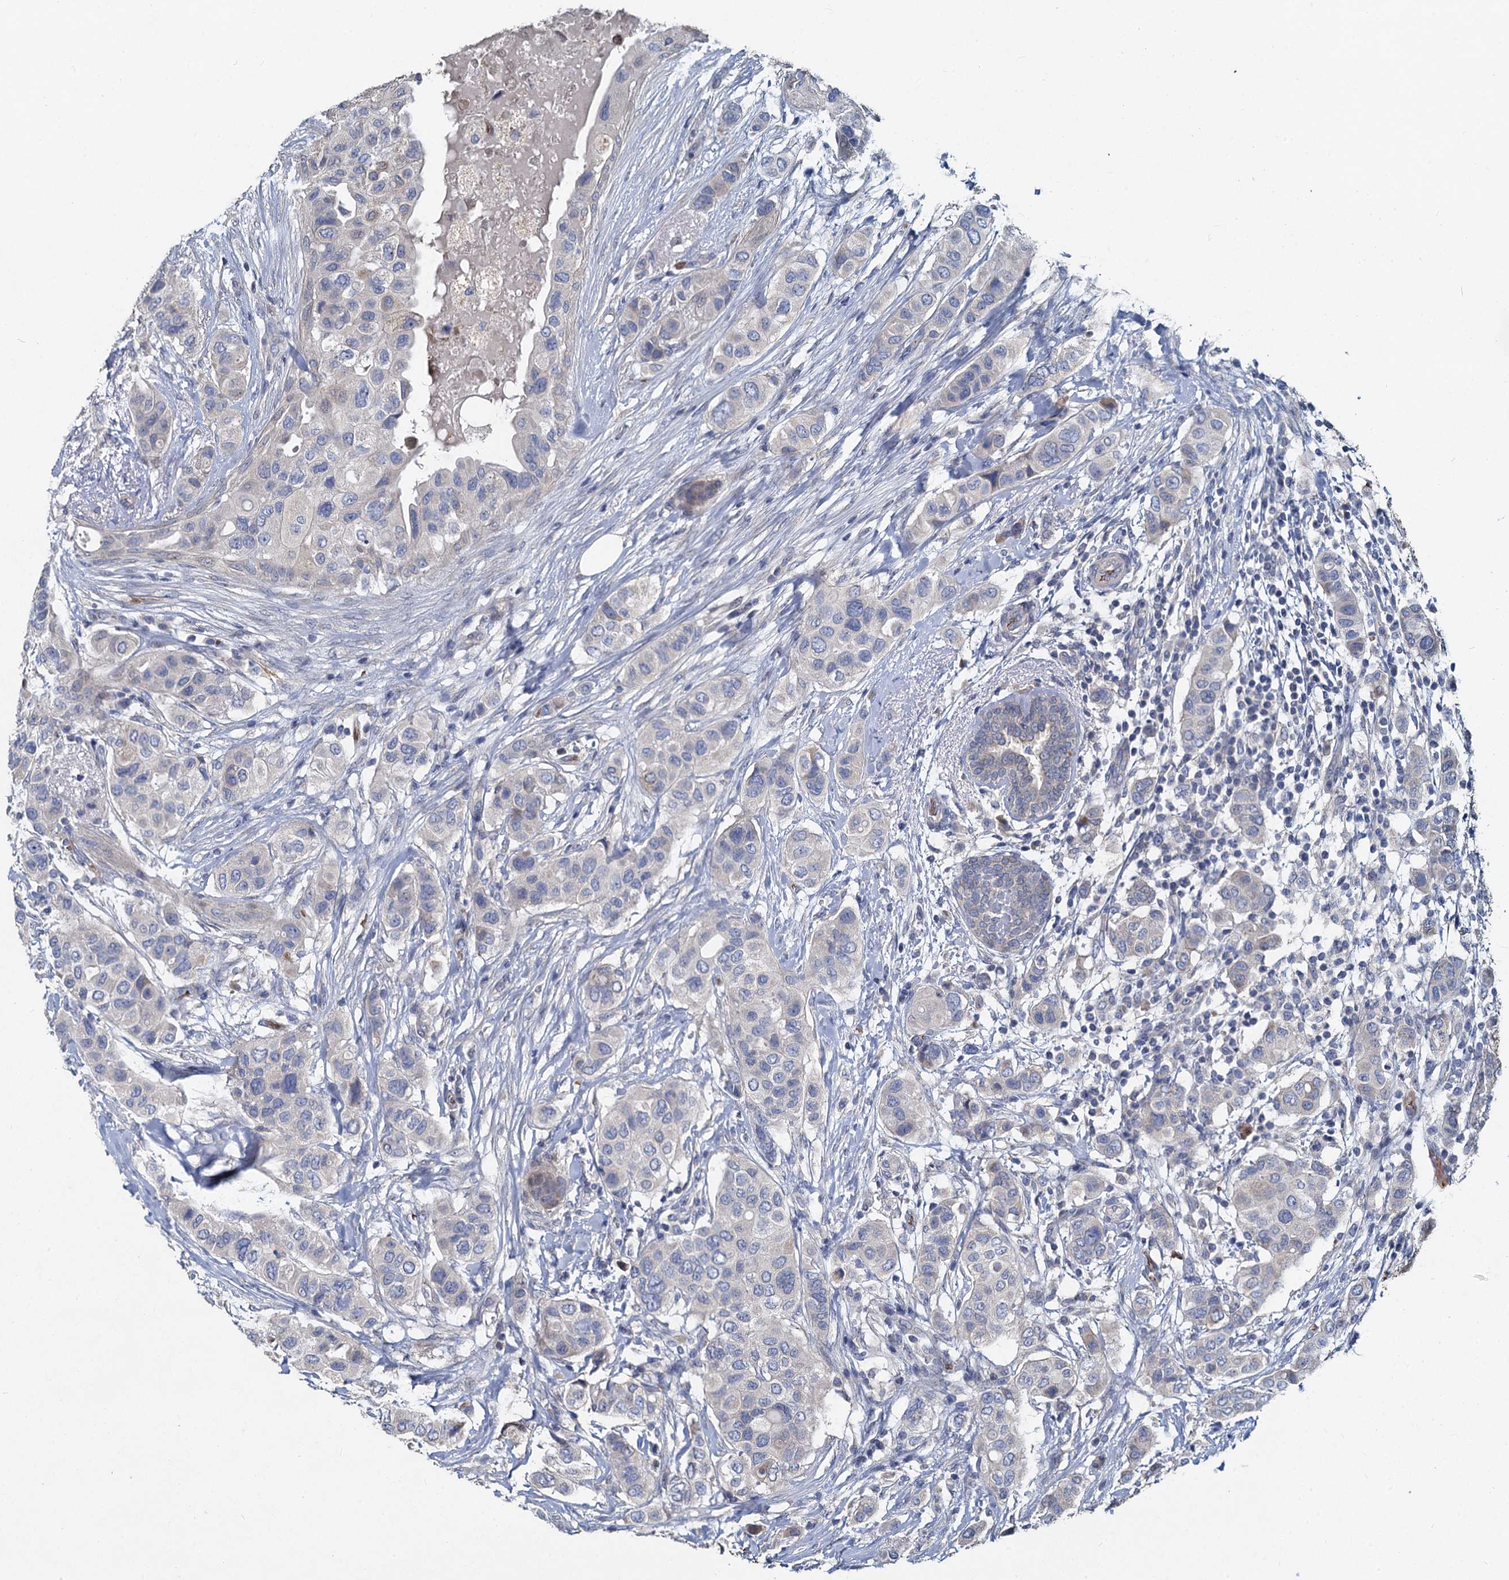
{"staining": {"intensity": "negative", "quantity": "none", "location": "none"}, "tissue": "breast cancer", "cell_type": "Tumor cells", "image_type": "cancer", "snomed": [{"axis": "morphology", "description": "Lobular carcinoma"}, {"axis": "topography", "description": "Breast"}], "caption": "This image is of breast lobular carcinoma stained with immunohistochemistry to label a protein in brown with the nuclei are counter-stained blue. There is no positivity in tumor cells.", "gene": "TCTN2", "patient": {"sex": "female", "age": 51}}